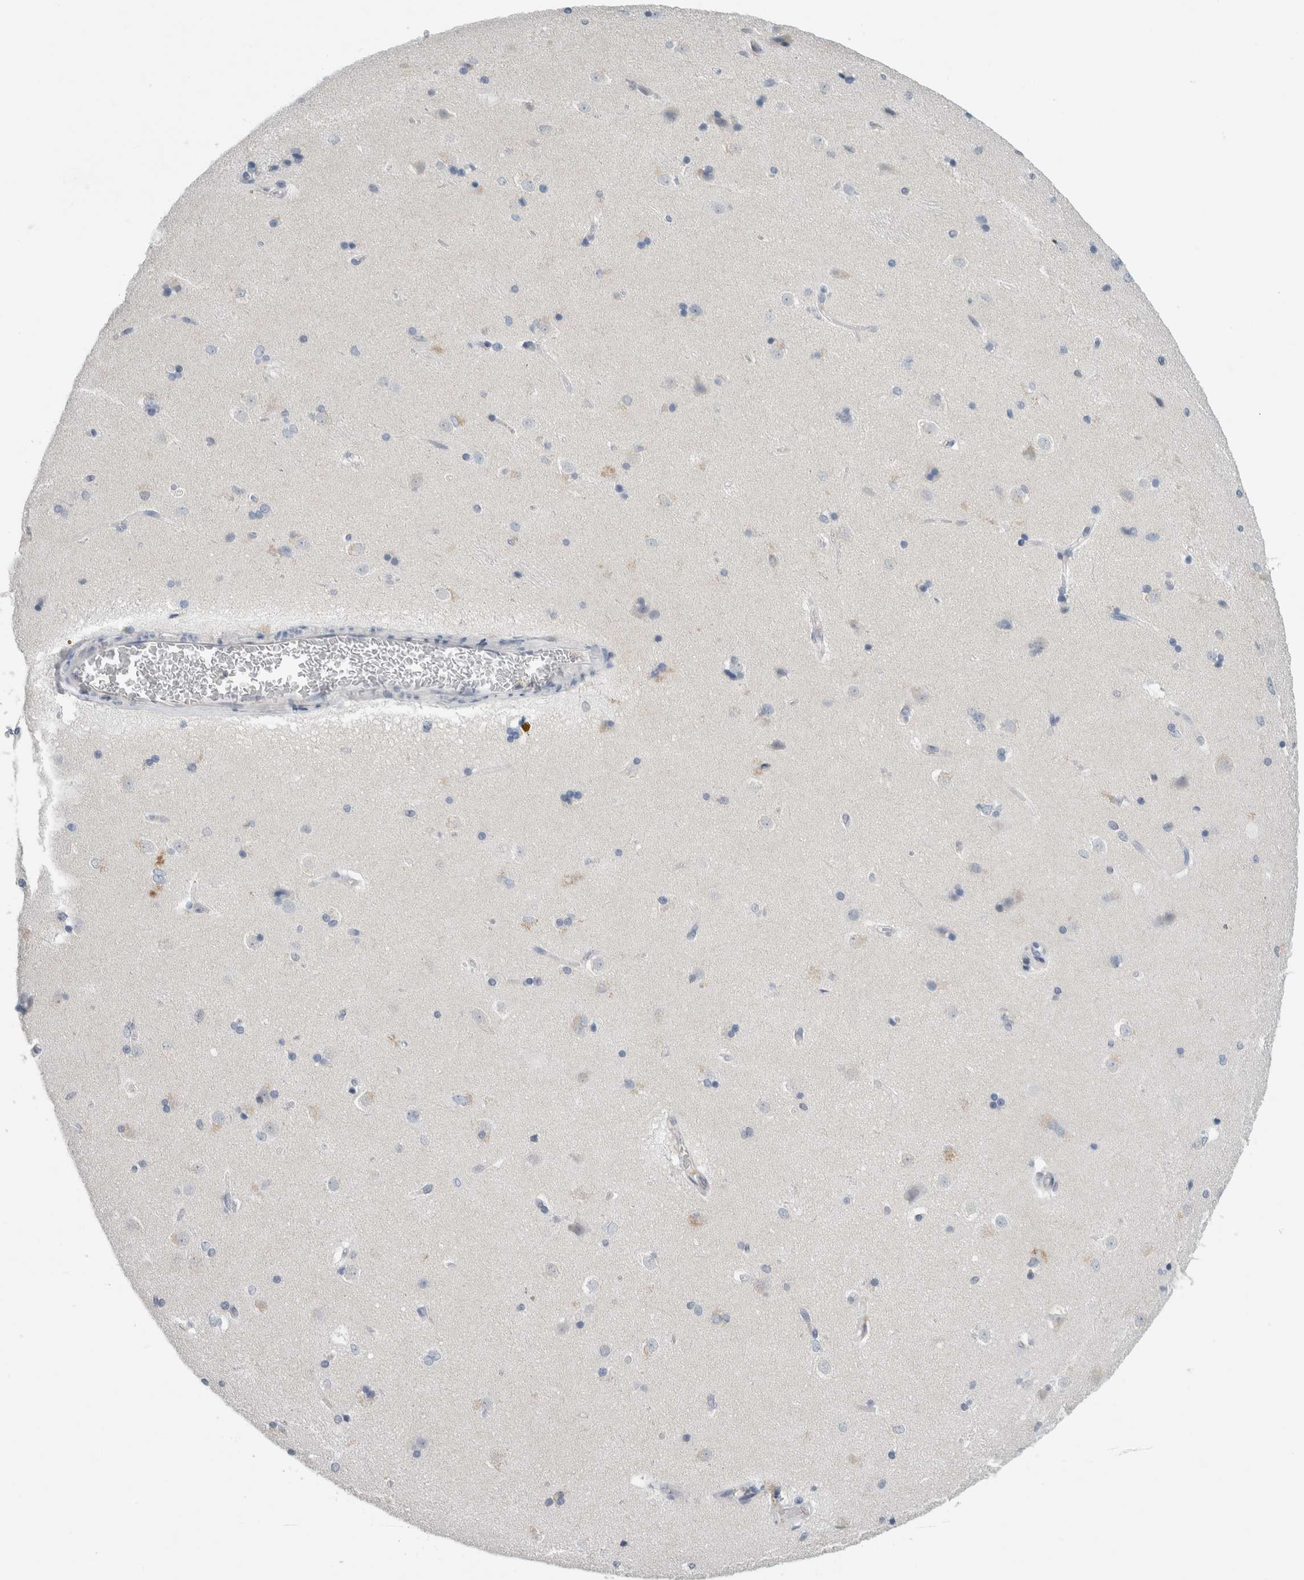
{"staining": {"intensity": "negative", "quantity": "none", "location": "none"}, "tissue": "caudate", "cell_type": "Glial cells", "image_type": "normal", "snomed": [{"axis": "morphology", "description": "Normal tissue, NOS"}, {"axis": "topography", "description": "Lateral ventricle wall"}], "caption": "High power microscopy histopathology image of an immunohistochemistry (IHC) histopathology image of benign caudate, revealing no significant staining in glial cells. (Brightfield microscopy of DAB (3,3'-diaminobenzidine) IHC at high magnification).", "gene": "CASP6", "patient": {"sex": "female", "age": 19}}